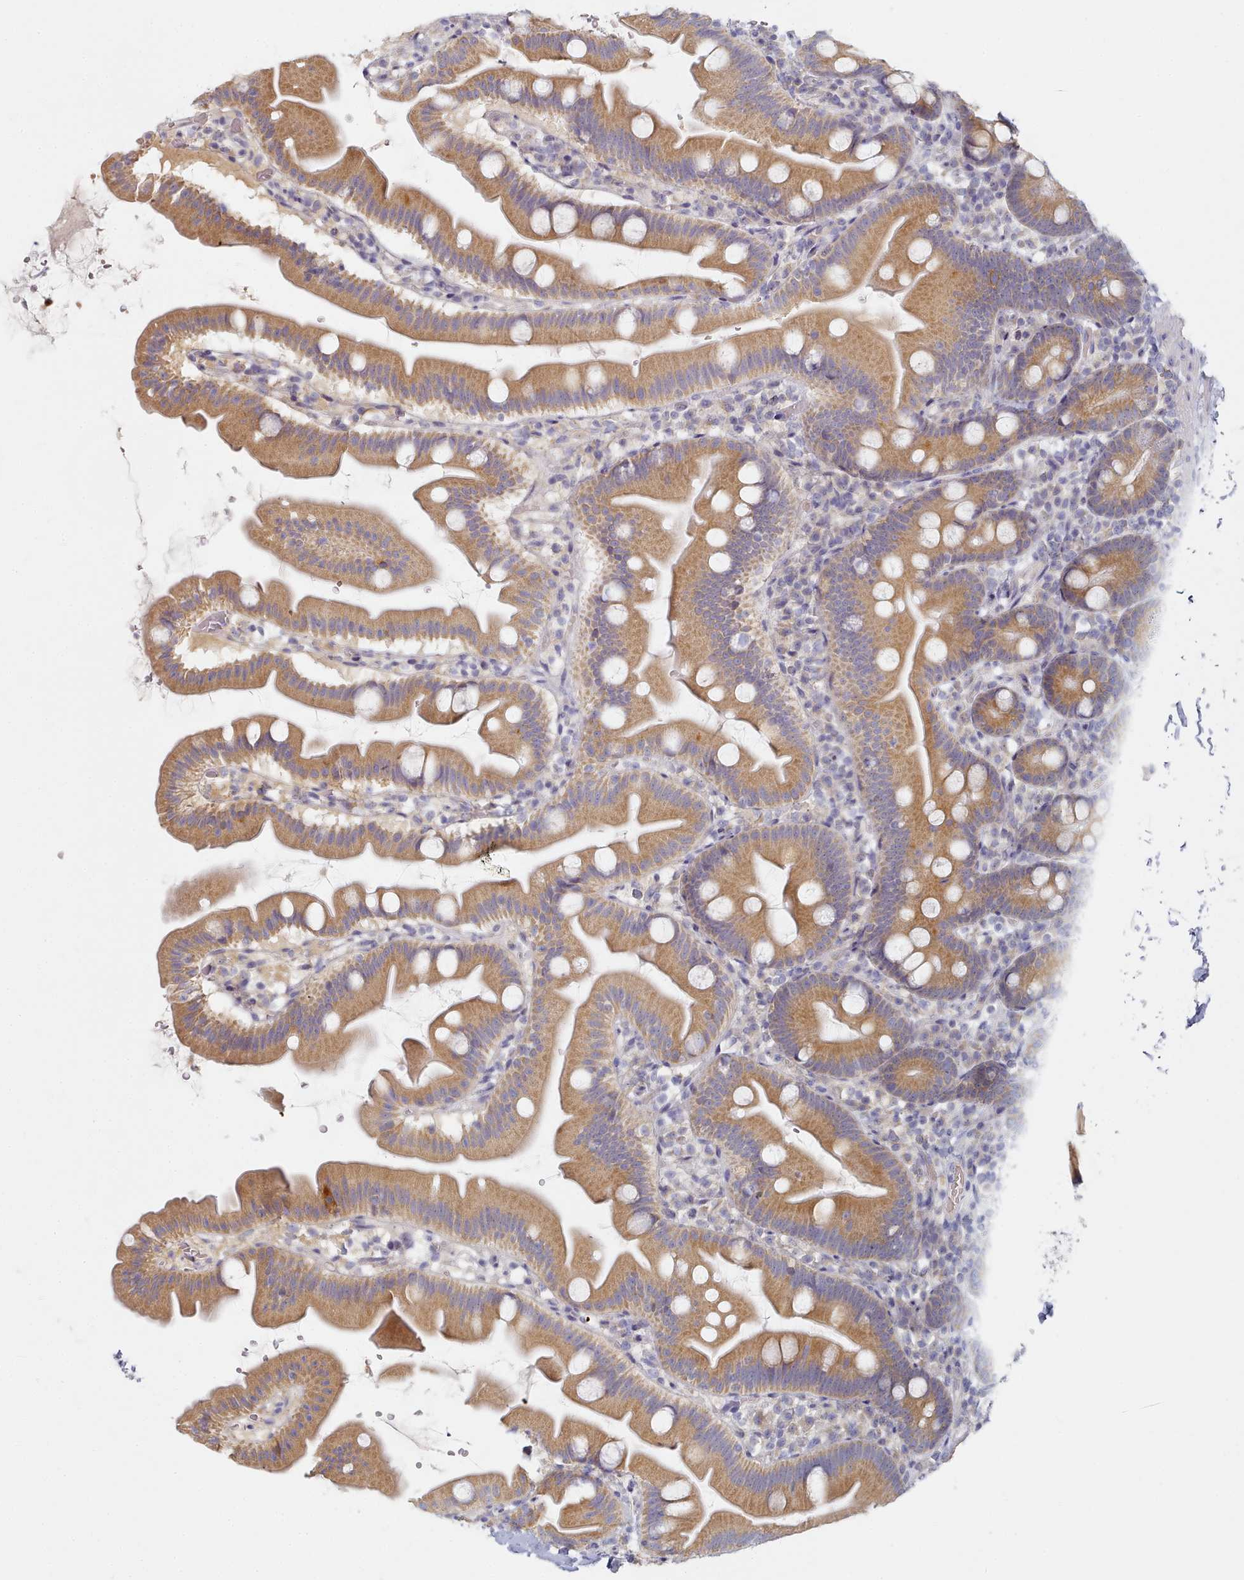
{"staining": {"intensity": "moderate", "quantity": ">75%", "location": "cytoplasmic/membranous"}, "tissue": "small intestine", "cell_type": "Glandular cells", "image_type": "normal", "snomed": [{"axis": "morphology", "description": "Normal tissue, NOS"}, {"axis": "topography", "description": "Small intestine"}], "caption": "This photomicrograph reveals unremarkable small intestine stained with immunohistochemistry to label a protein in brown. The cytoplasmic/membranous of glandular cells show moderate positivity for the protein. Nuclei are counter-stained blue.", "gene": "TYW1B", "patient": {"sex": "female", "age": 68}}